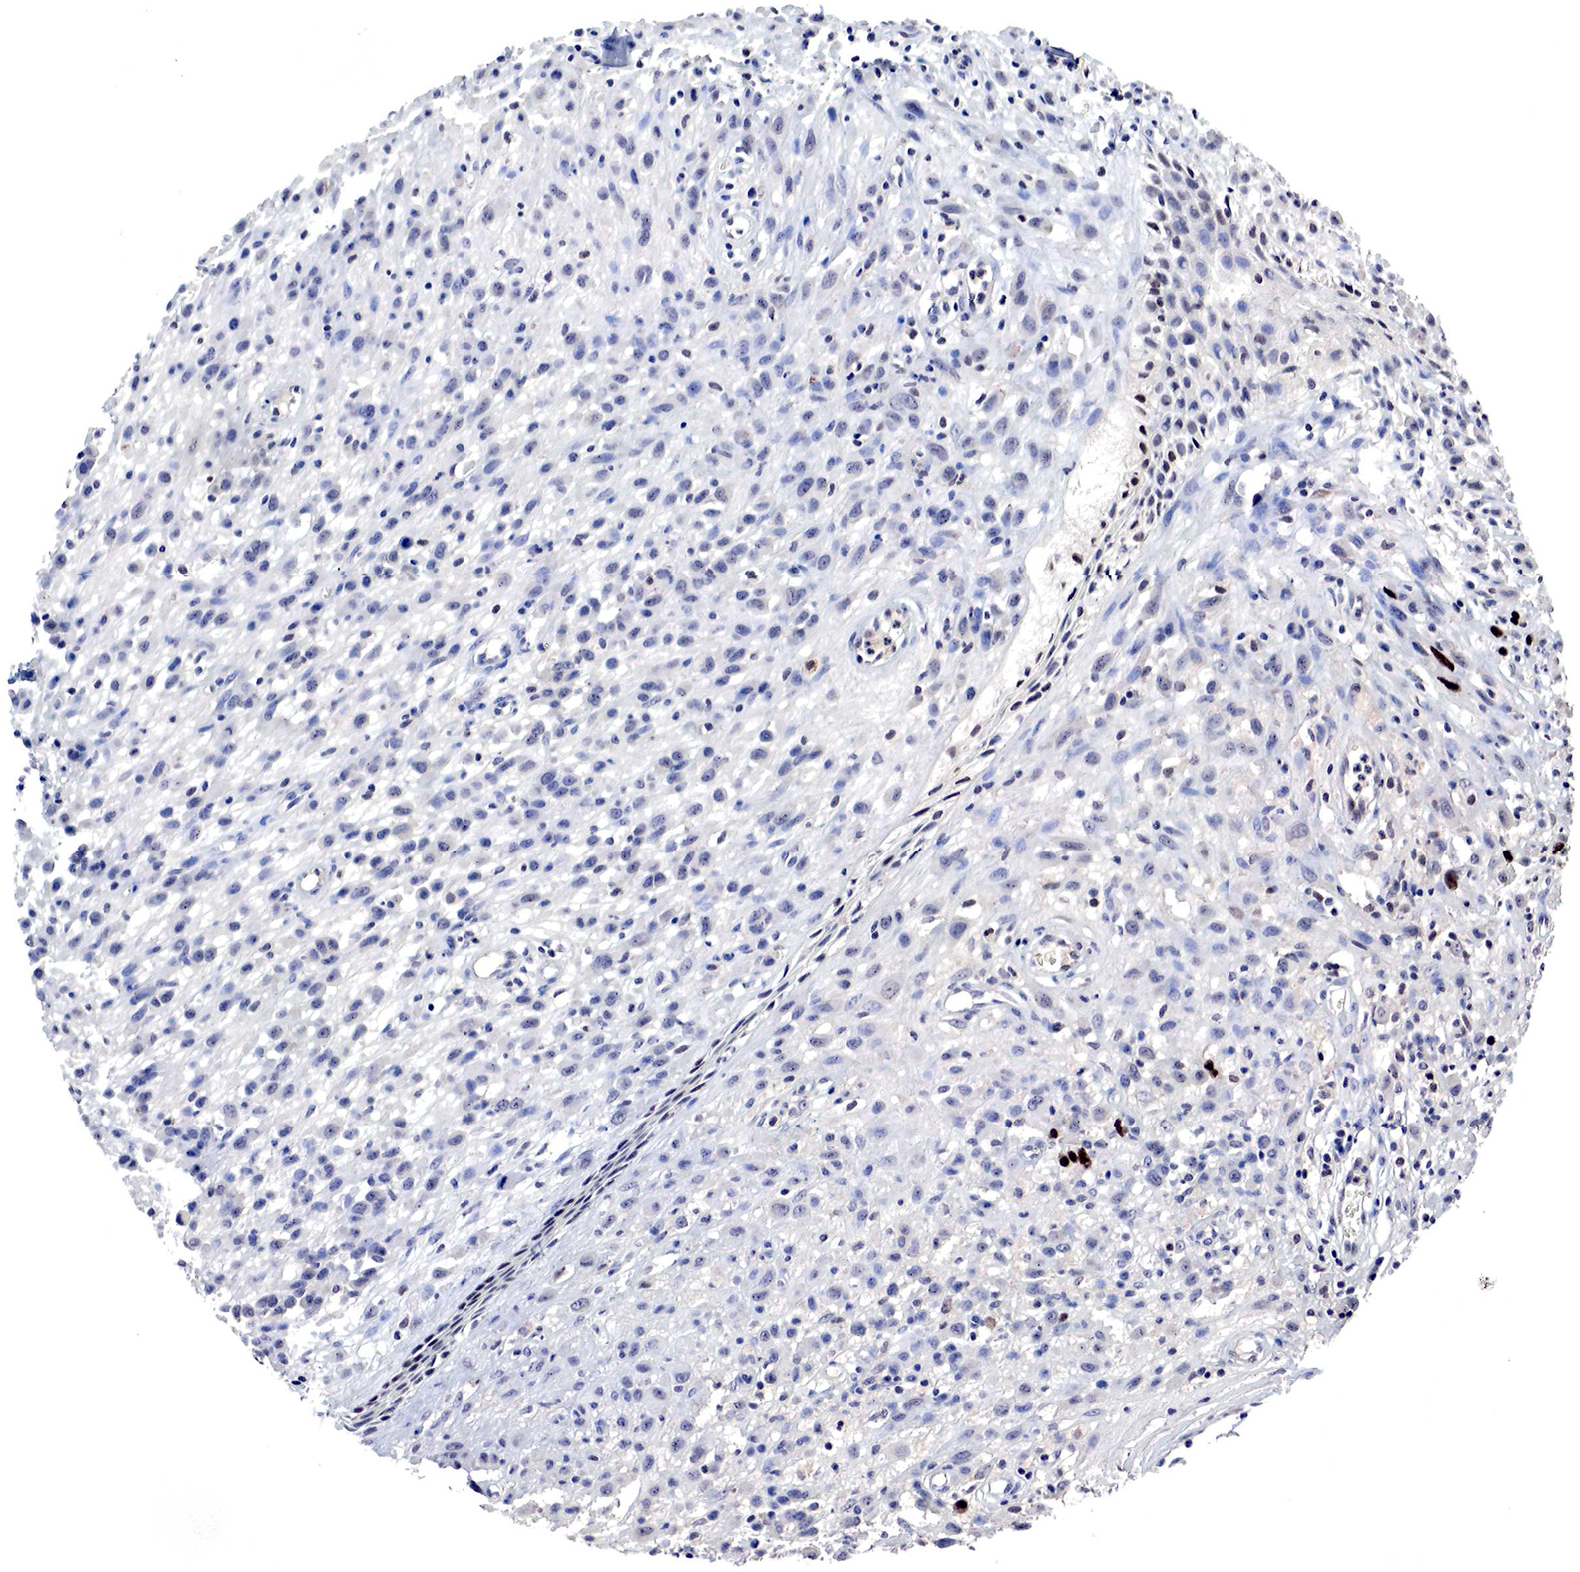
{"staining": {"intensity": "strong", "quantity": "25%-75%", "location": "nuclear"}, "tissue": "melanoma", "cell_type": "Tumor cells", "image_type": "cancer", "snomed": [{"axis": "morphology", "description": "Malignant melanoma, NOS"}, {"axis": "topography", "description": "Skin"}], "caption": "Strong nuclear staining is present in approximately 25%-75% of tumor cells in melanoma.", "gene": "DACH2", "patient": {"sex": "male", "age": 51}}